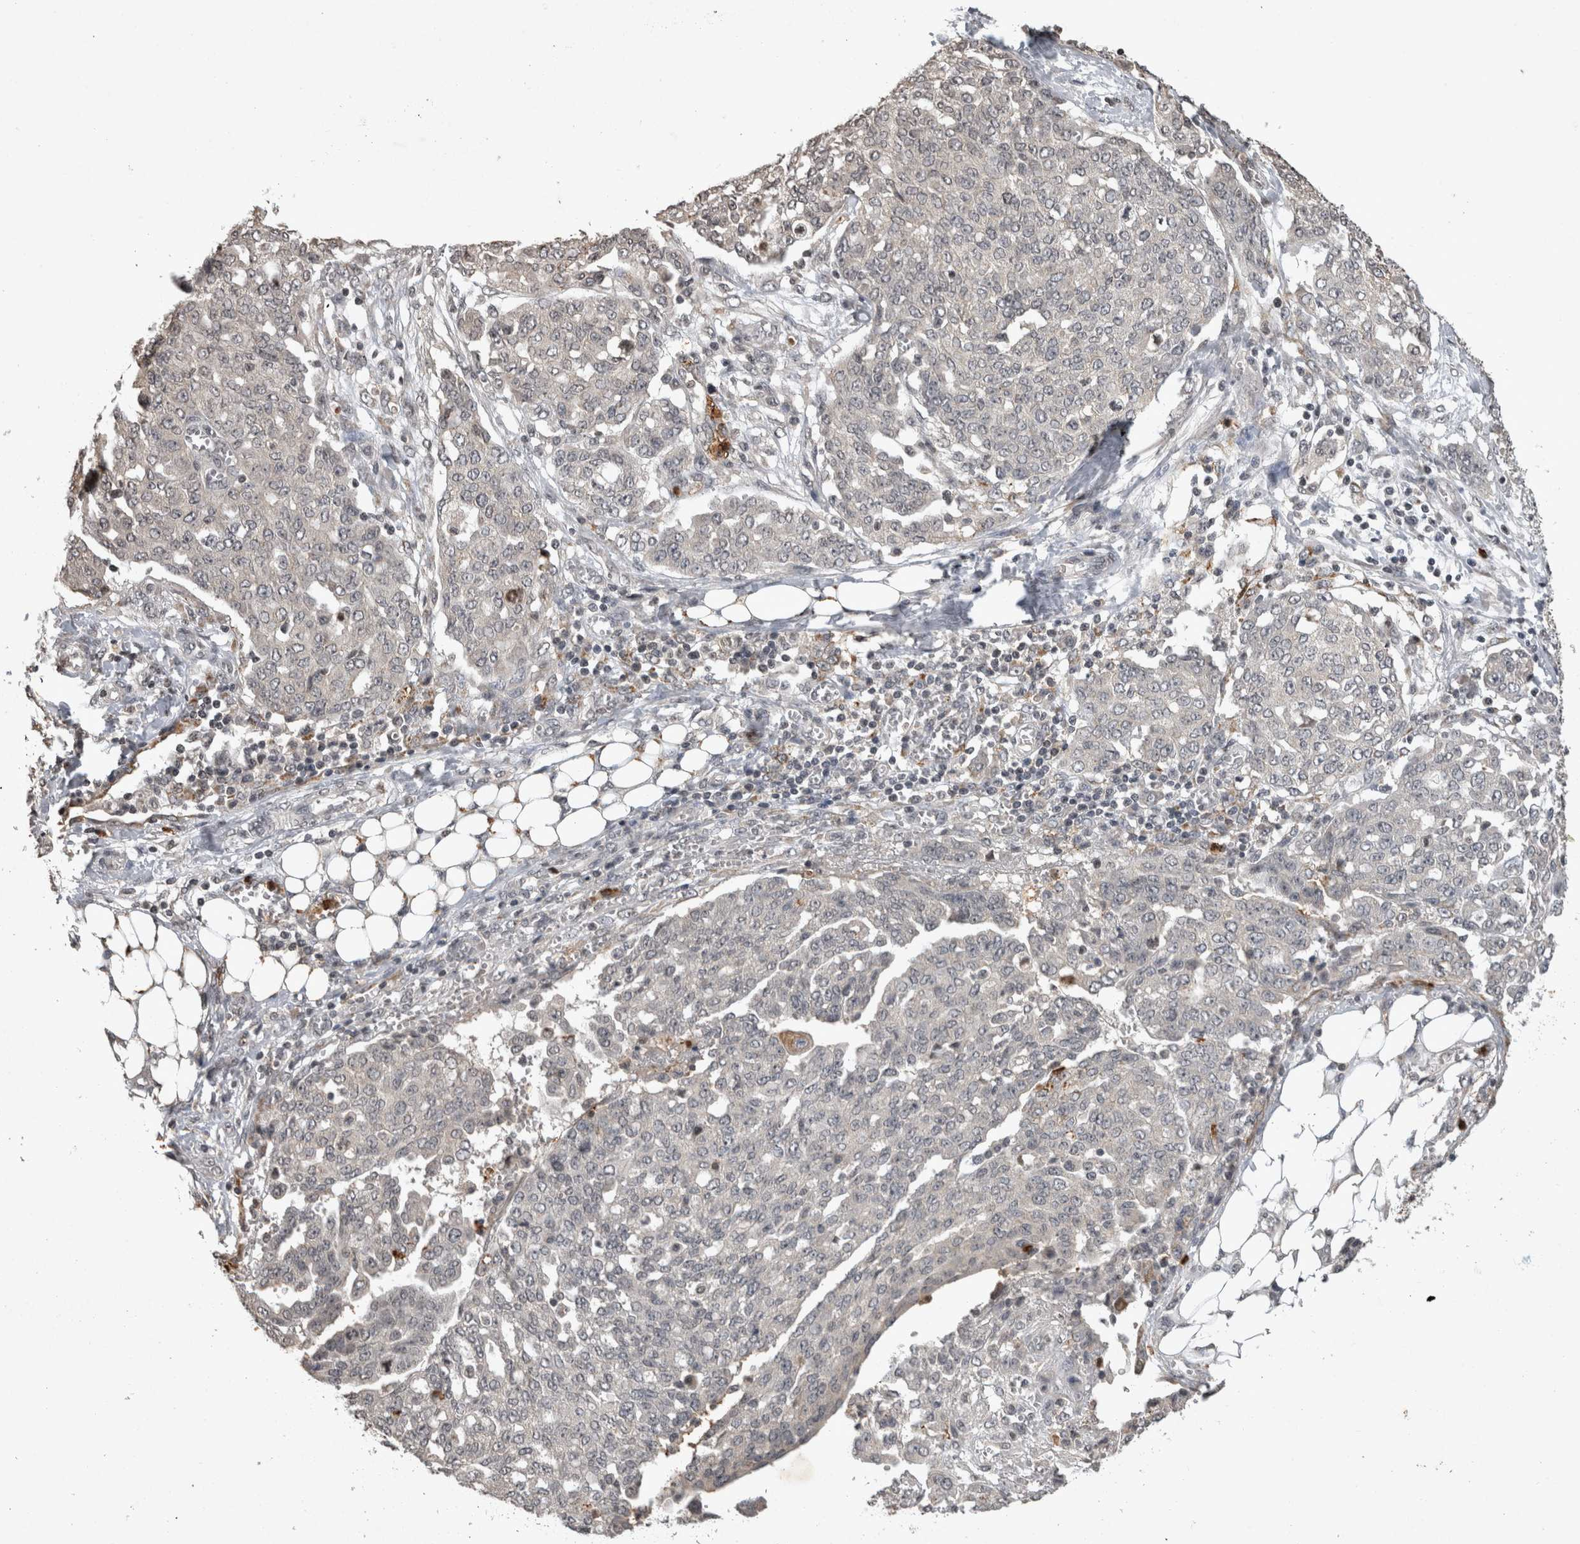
{"staining": {"intensity": "negative", "quantity": "none", "location": "none"}, "tissue": "ovarian cancer", "cell_type": "Tumor cells", "image_type": "cancer", "snomed": [{"axis": "morphology", "description": "Cystadenocarcinoma, serous, NOS"}, {"axis": "topography", "description": "Soft tissue"}, {"axis": "topography", "description": "Ovary"}], "caption": "Tumor cells are negative for protein expression in human ovarian cancer (serous cystadenocarcinoma).", "gene": "HRK", "patient": {"sex": "female", "age": 57}}